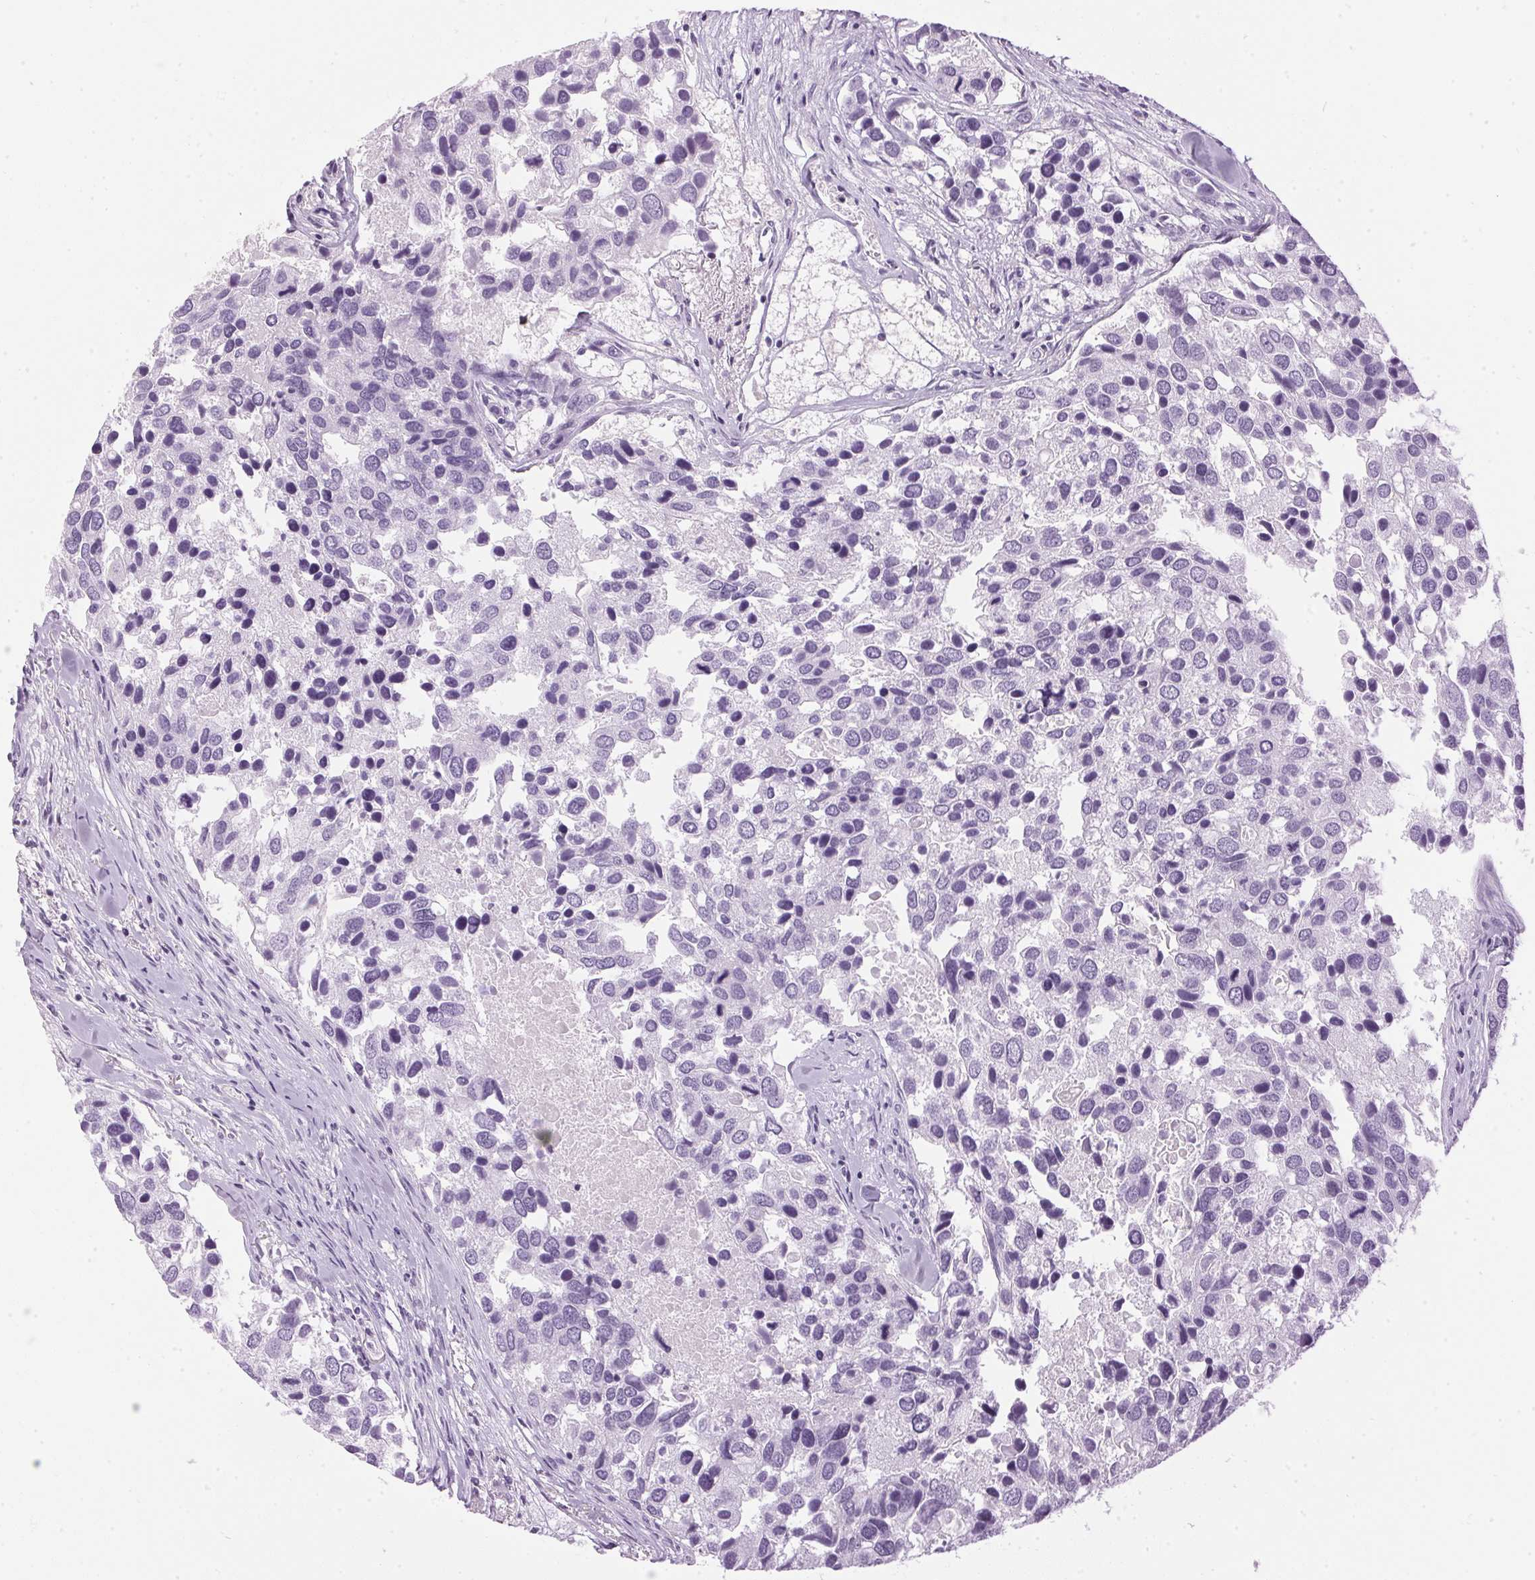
{"staining": {"intensity": "negative", "quantity": "none", "location": "none"}, "tissue": "breast cancer", "cell_type": "Tumor cells", "image_type": "cancer", "snomed": [{"axis": "morphology", "description": "Duct carcinoma"}, {"axis": "topography", "description": "Breast"}], "caption": "Human breast cancer stained for a protein using IHC reveals no expression in tumor cells.", "gene": "SP7", "patient": {"sex": "female", "age": 83}}